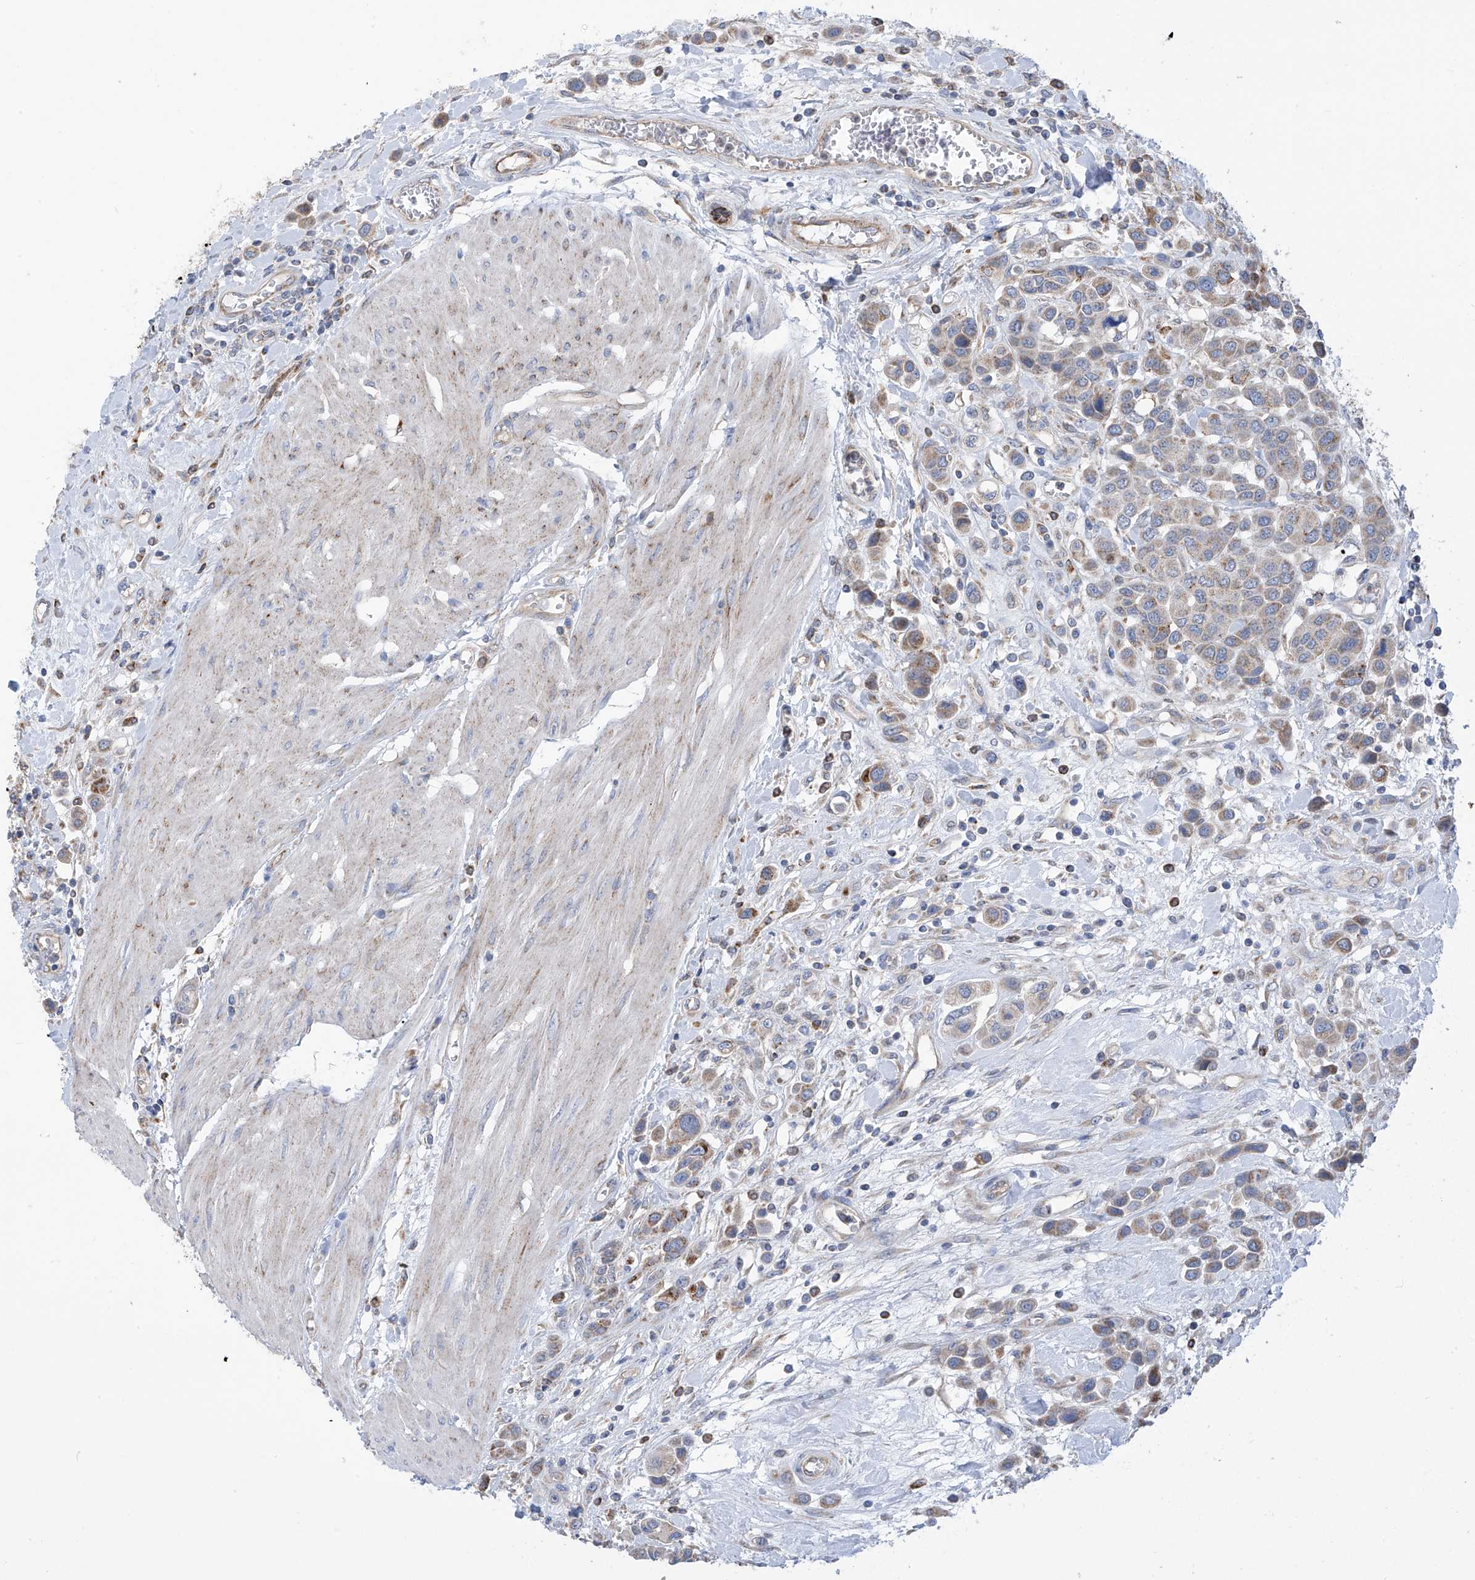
{"staining": {"intensity": "moderate", "quantity": "25%-75%", "location": "cytoplasmic/membranous"}, "tissue": "urothelial cancer", "cell_type": "Tumor cells", "image_type": "cancer", "snomed": [{"axis": "morphology", "description": "Urothelial carcinoma, High grade"}, {"axis": "topography", "description": "Urinary bladder"}], "caption": "High-grade urothelial carcinoma stained with DAB immunohistochemistry demonstrates medium levels of moderate cytoplasmic/membranous positivity in about 25%-75% of tumor cells.", "gene": "EIF5B", "patient": {"sex": "male", "age": 50}}